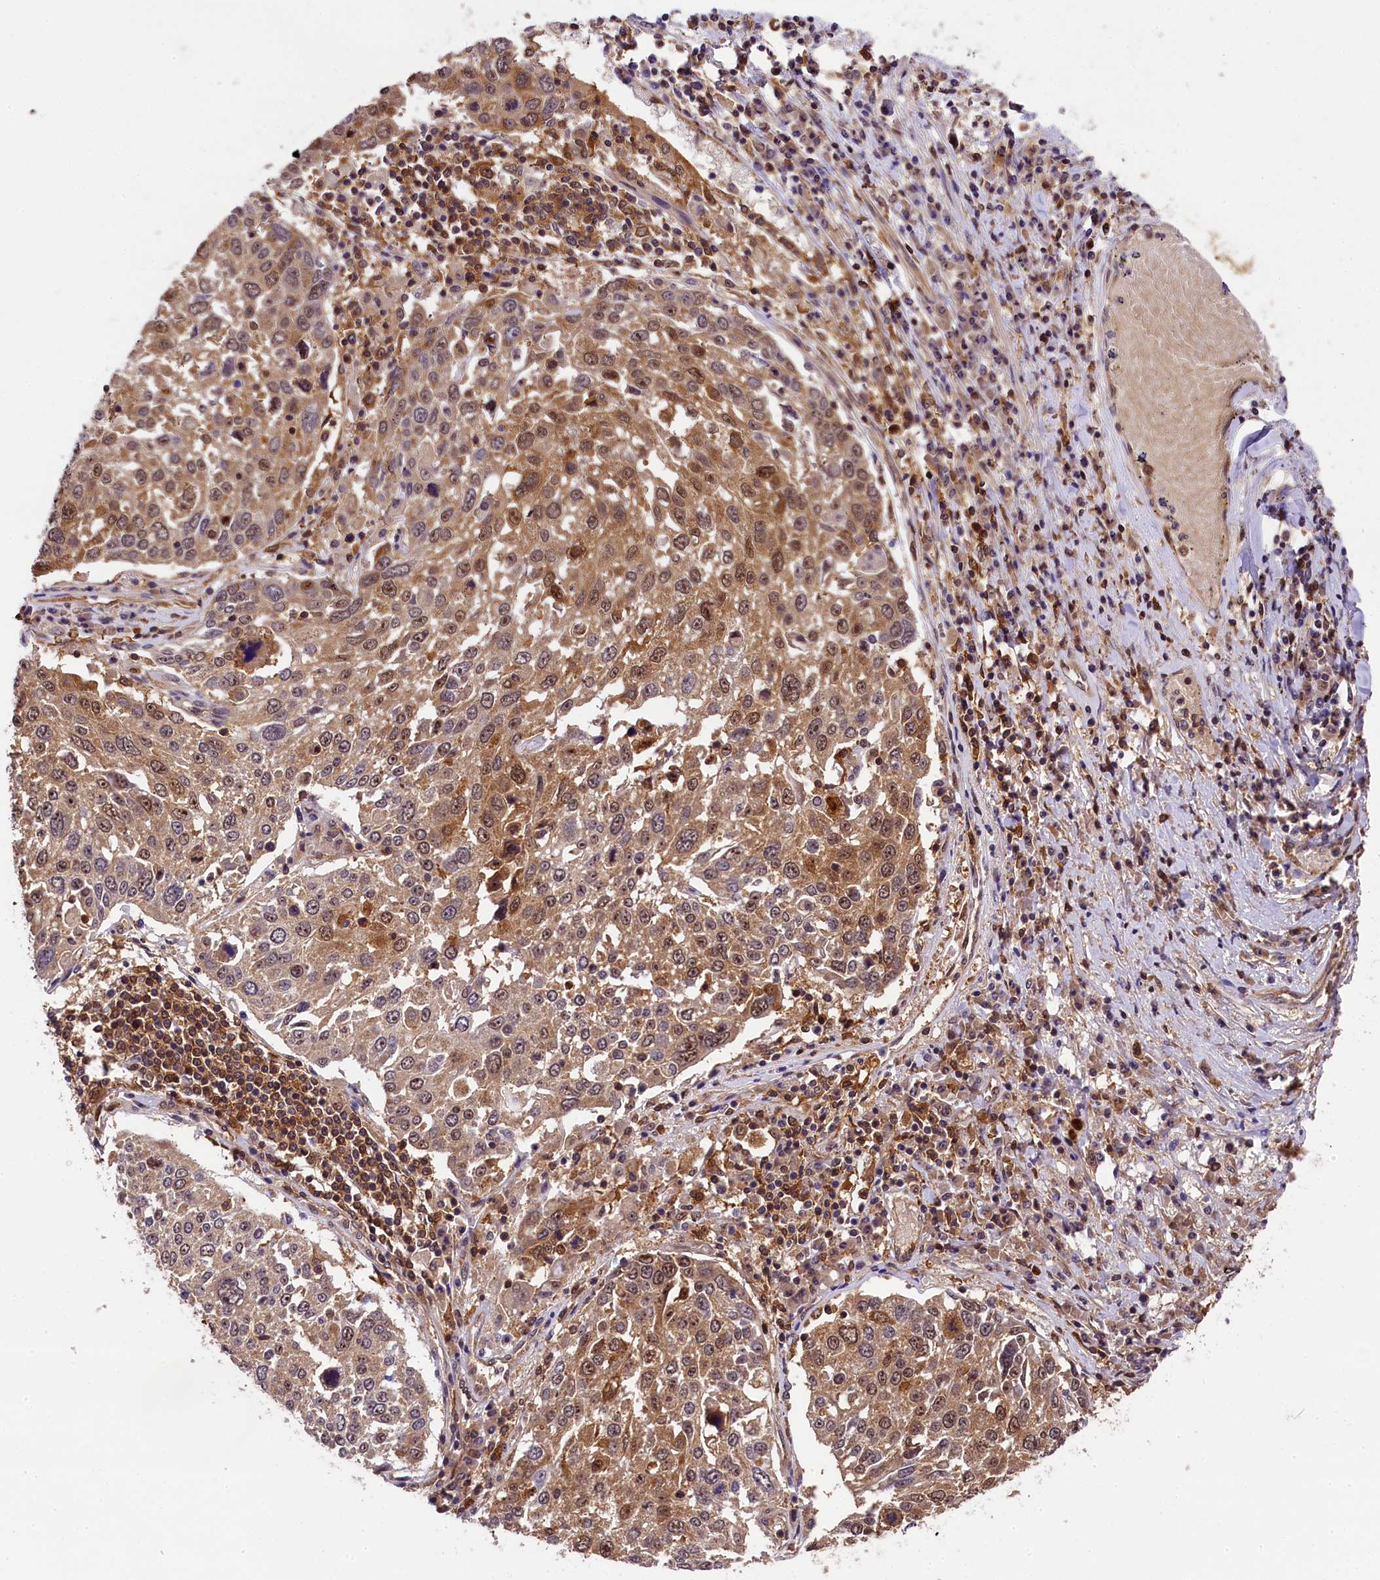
{"staining": {"intensity": "moderate", "quantity": ">75%", "location": "cytoplasmic/membranous,nuclear"}, "tissue": "lung cancer", "cell_type": "Tumor cells", "image_type": "cancer", "snomed": [{"axis": "morphology", "description": "Squamous cell carcinoma, NOS"}, {"axis": "topography", "description": "Lung"}], "caption": "Tumor cells demonstrate medium levels of moderate cytoplasmic/membranous and nuclear staining in about >75% of cells in lung cancer.", "gene": "EIF6", "patient": {"sex": "male", "age": 65}}